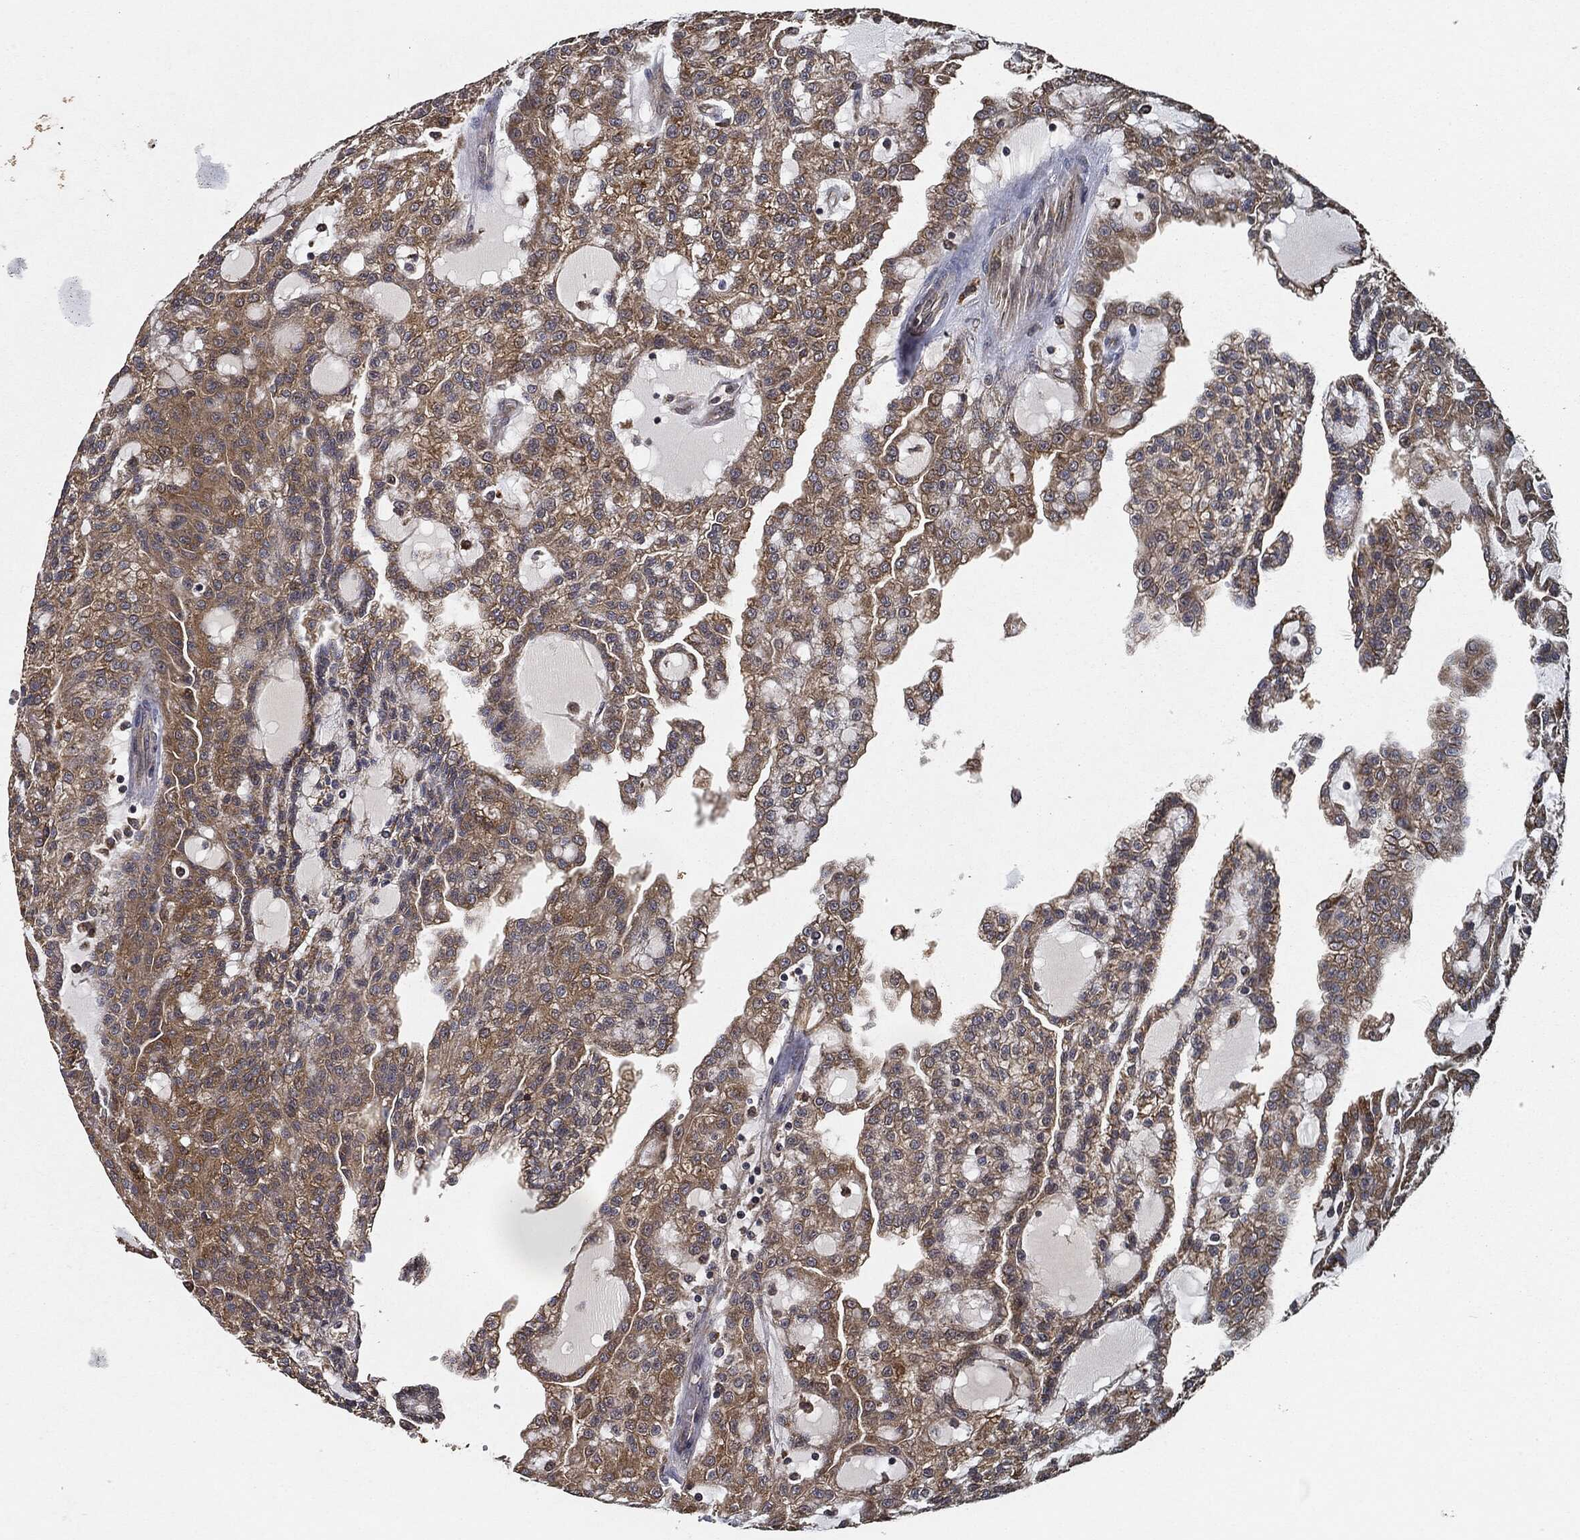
{"staining": {"intensity": "moderate", "quantity": ">75%", "location": "cytoplasmic/membranous"}, "tissue": "renal cancer", "cell_type": "Tumor cells", "image_type": "cancer", "snomed": [{"axis": "morphology", "description": "Adenocarcinoma, NOS"}, {"axis": "topography", "description": "Kidney"}], "caption": "High-magnification brightfield microscopy of renal adenocarcinoma stained with DAB (brown) and counterstained with hematoxylin (blue). tumor cells exhibit moderate cytoplasmic/membranous expression is seen in about>75% of cells. (Stains: DAB (3,3'-diaminobenzidine) in brown, nuclei in blue, Microscopy: brightfield microscopy at high magnification).", "gene": "MIER2", "patient": {"sex": "male", "age": 63}}